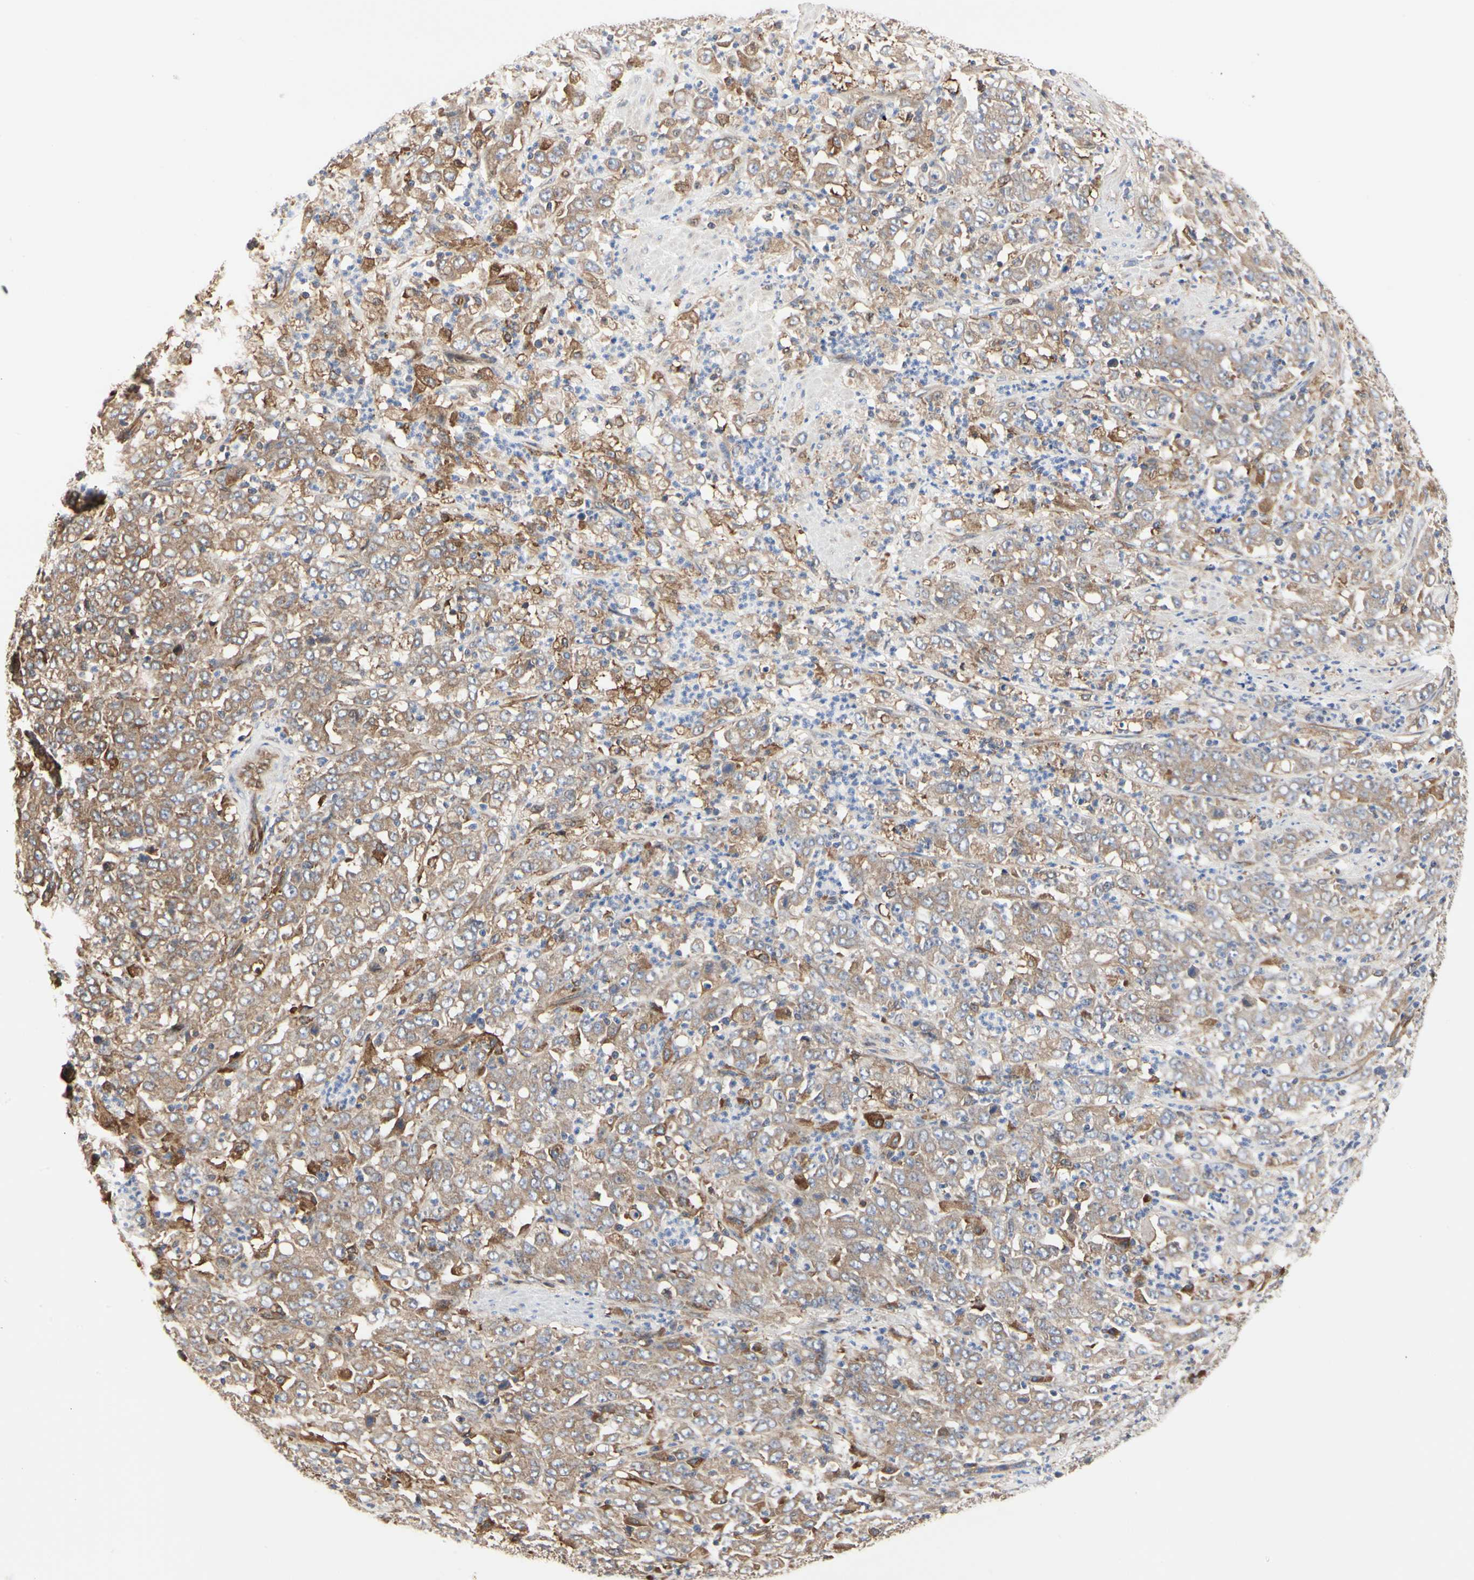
{"staining": {"intensity": "moderate", "quantity": ">75%", "location": "cytoplasmic/membranous"}, "tissue": "stomach cancer", "cell_type": "Tumor cells", "image_type": "cancer", "snomed": [{"axis": "morphology", "description": "Adenocarcinoma, NOS"}, {"axis": "topography", "description": "Stomach, lower"}], "caption": "Protein expression analysis of adenocarcinoma (stomach) displays moderate cytoplasmic/membranous positivity in approximately >75% of tumor cells. (brown staining indicates protein expression, while blue staining denotes nuclei).", "gene": "C3orf52", "patient": {"sex": "female", "age": 71}}